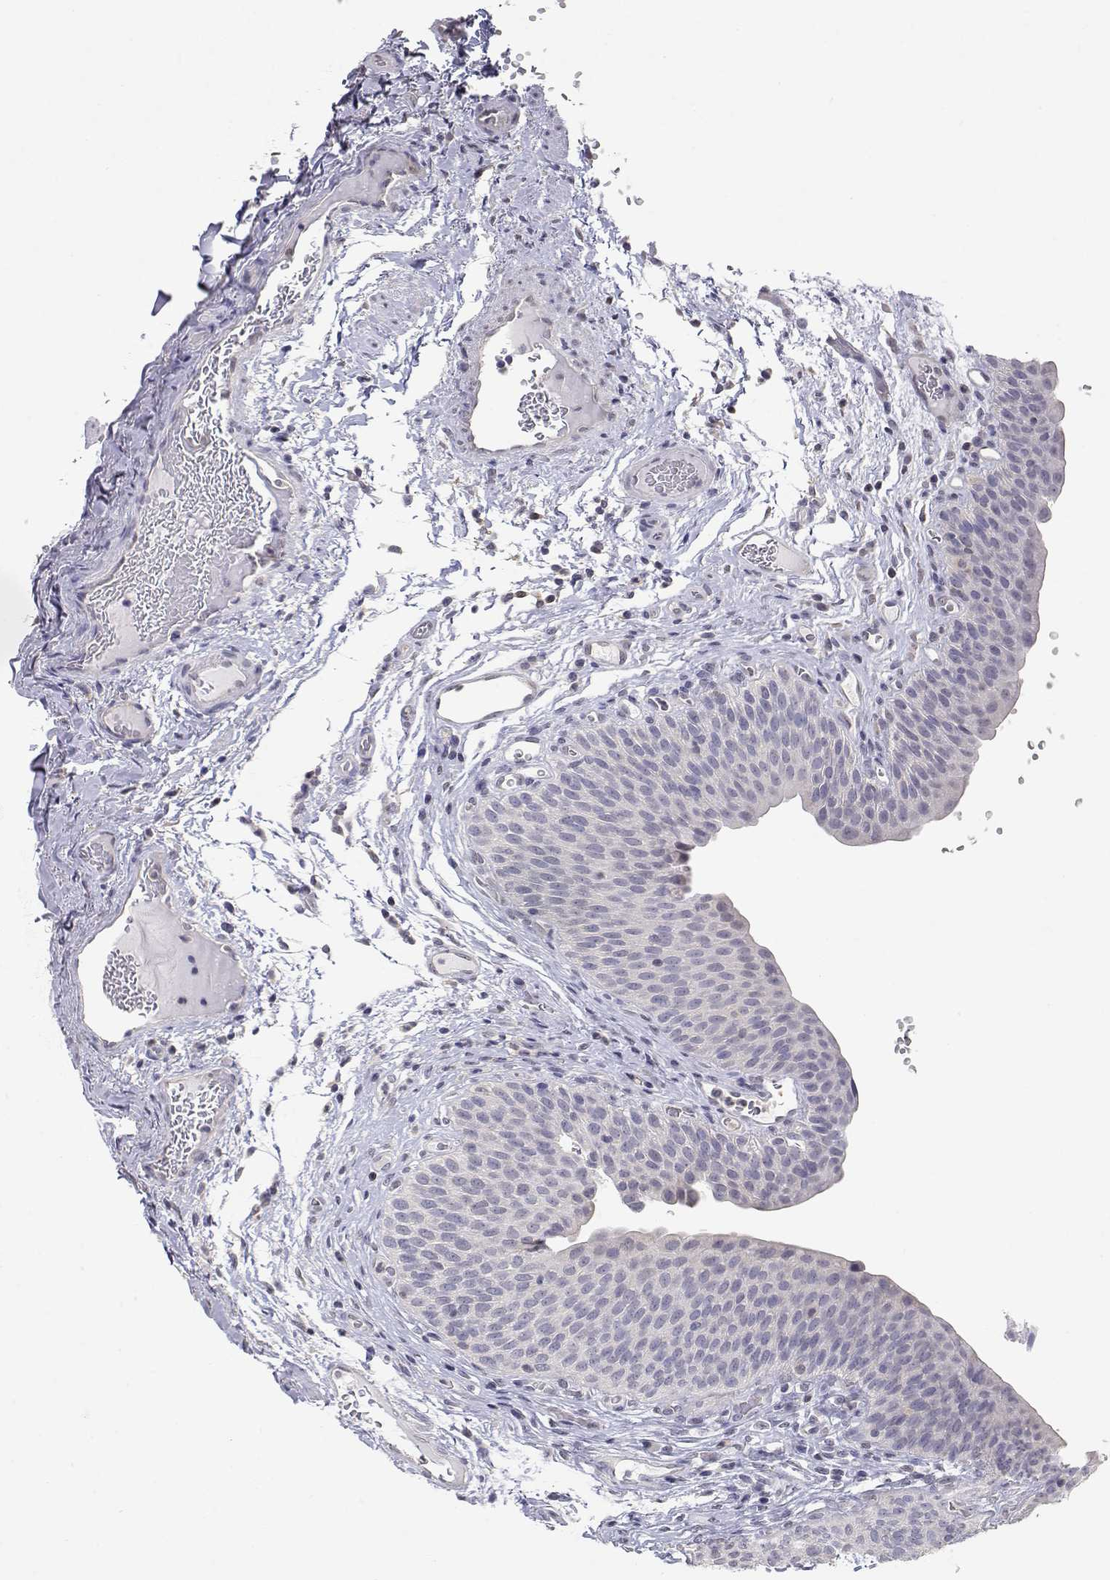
{"staining": {"intensity": "negative", "quantity": "none", "location": "none"}, "tissue": "urinary bladder", "cell_type": "Urothelial cells", "image_type": "normal", "snomed": [{"axis": "morphology", "description": "Normal tissue, NOS"}, {"axis": "topography", "description": "Urinary bladder"}], "caption": "A photomicrograph of human urinary bladder is negative for staining in urothelial cells. (Stains: DAB (3,3'-diaminobenzidine) immunohistochemistry with hematoxylin counter stain, Microscopy: brightfield microscopy at high magnification).", "gene": "ADA", "patient": {"sex": "male", "age": 66}}